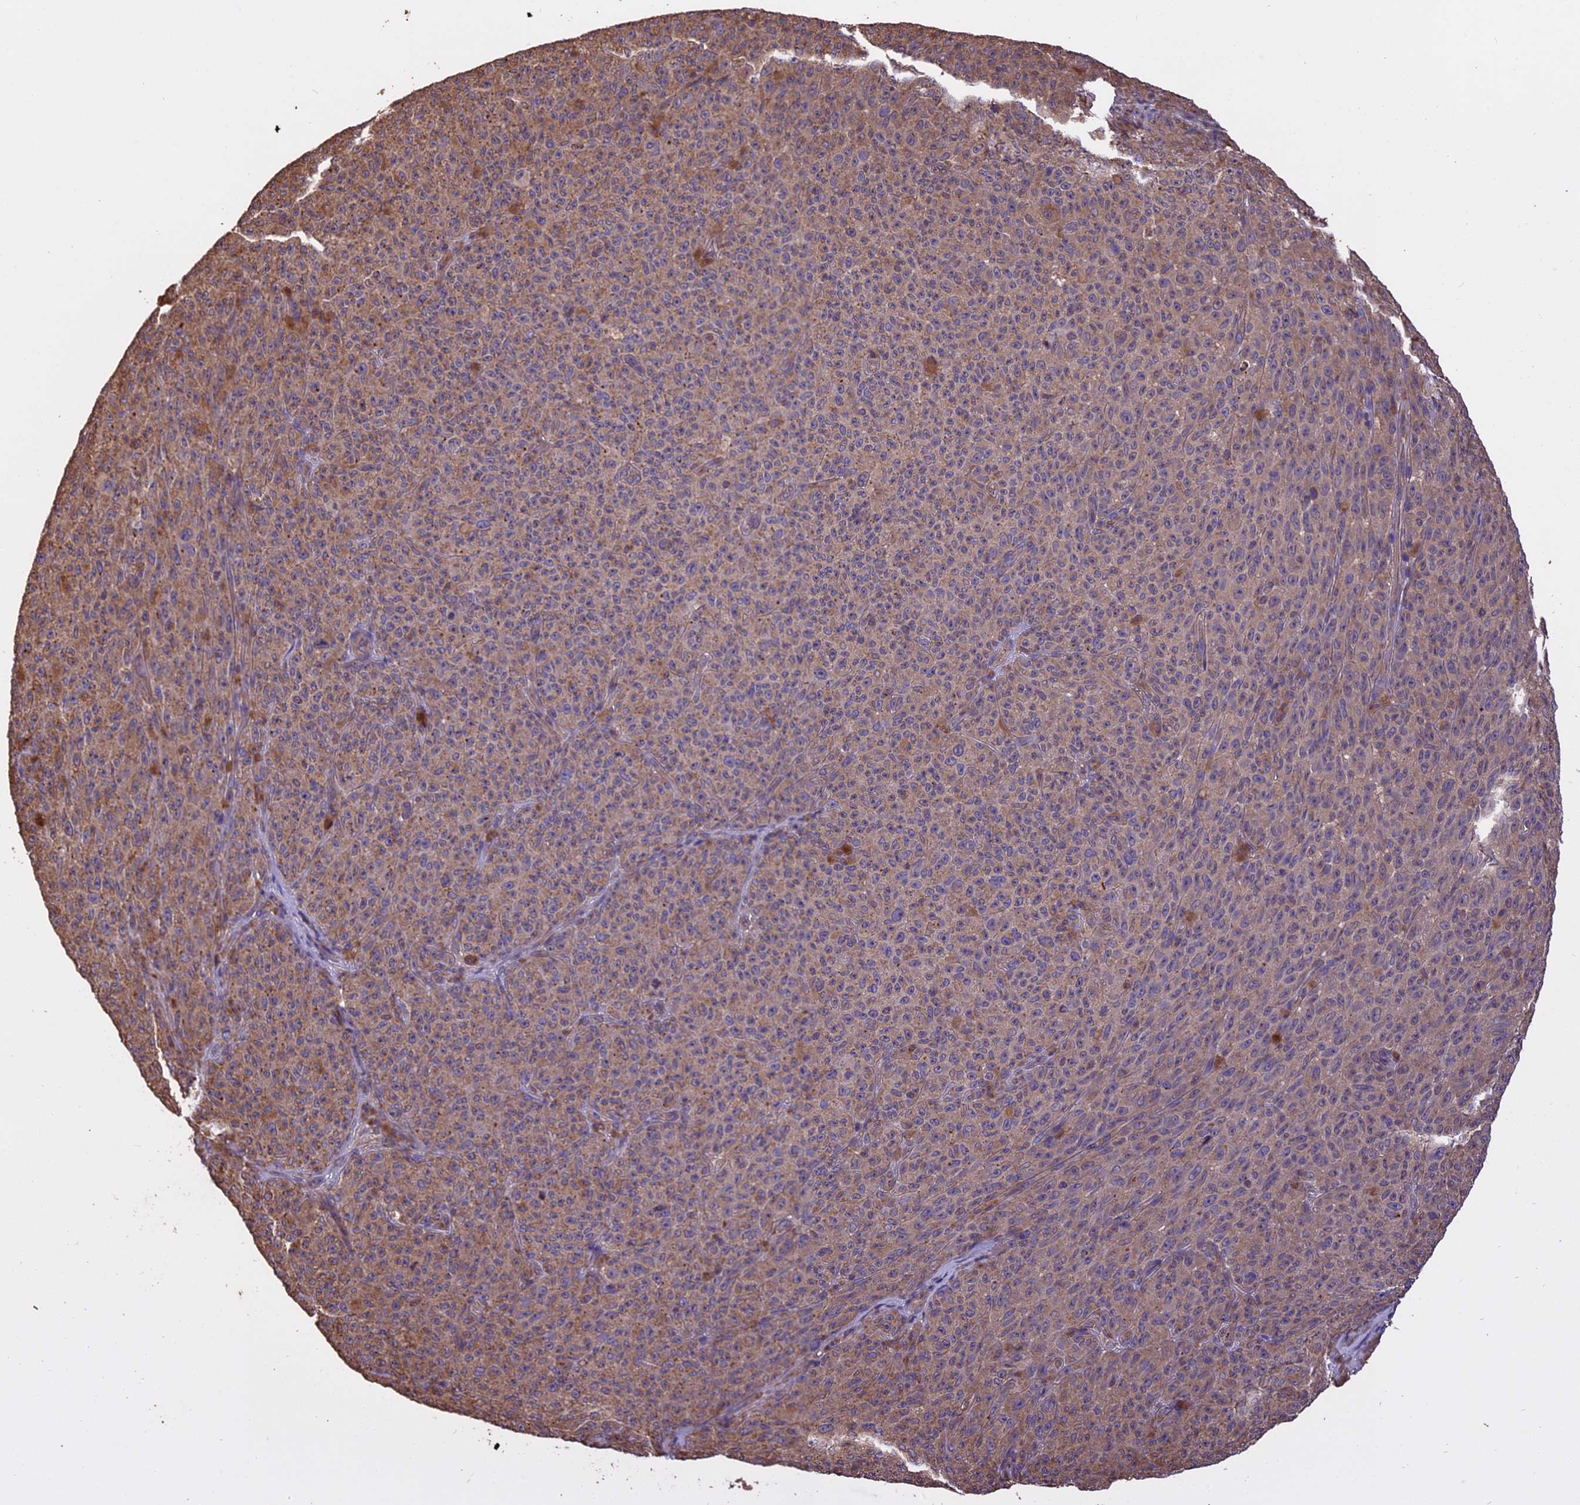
{"staining": {"intensity": "moderate", "quantity": ">75%", "location": "cytoplasmic/membranous"}, "tissue": "melanoma", "cell_type": "Tumor cells", "image_type": "cancer", "snomed": [{"axis": "morphology", "description": "Malignant melanoma, NOS"}, {"axis": "topography", "description": "Skin"}], "caption": "A medium amount of moderate cytoplasmic/membranous staining is present in approximately >75% of tumor cells in malignant melanoma tissue.", "gene": "CHMP2A", "patient": {"sex": "female", "age": 82}}